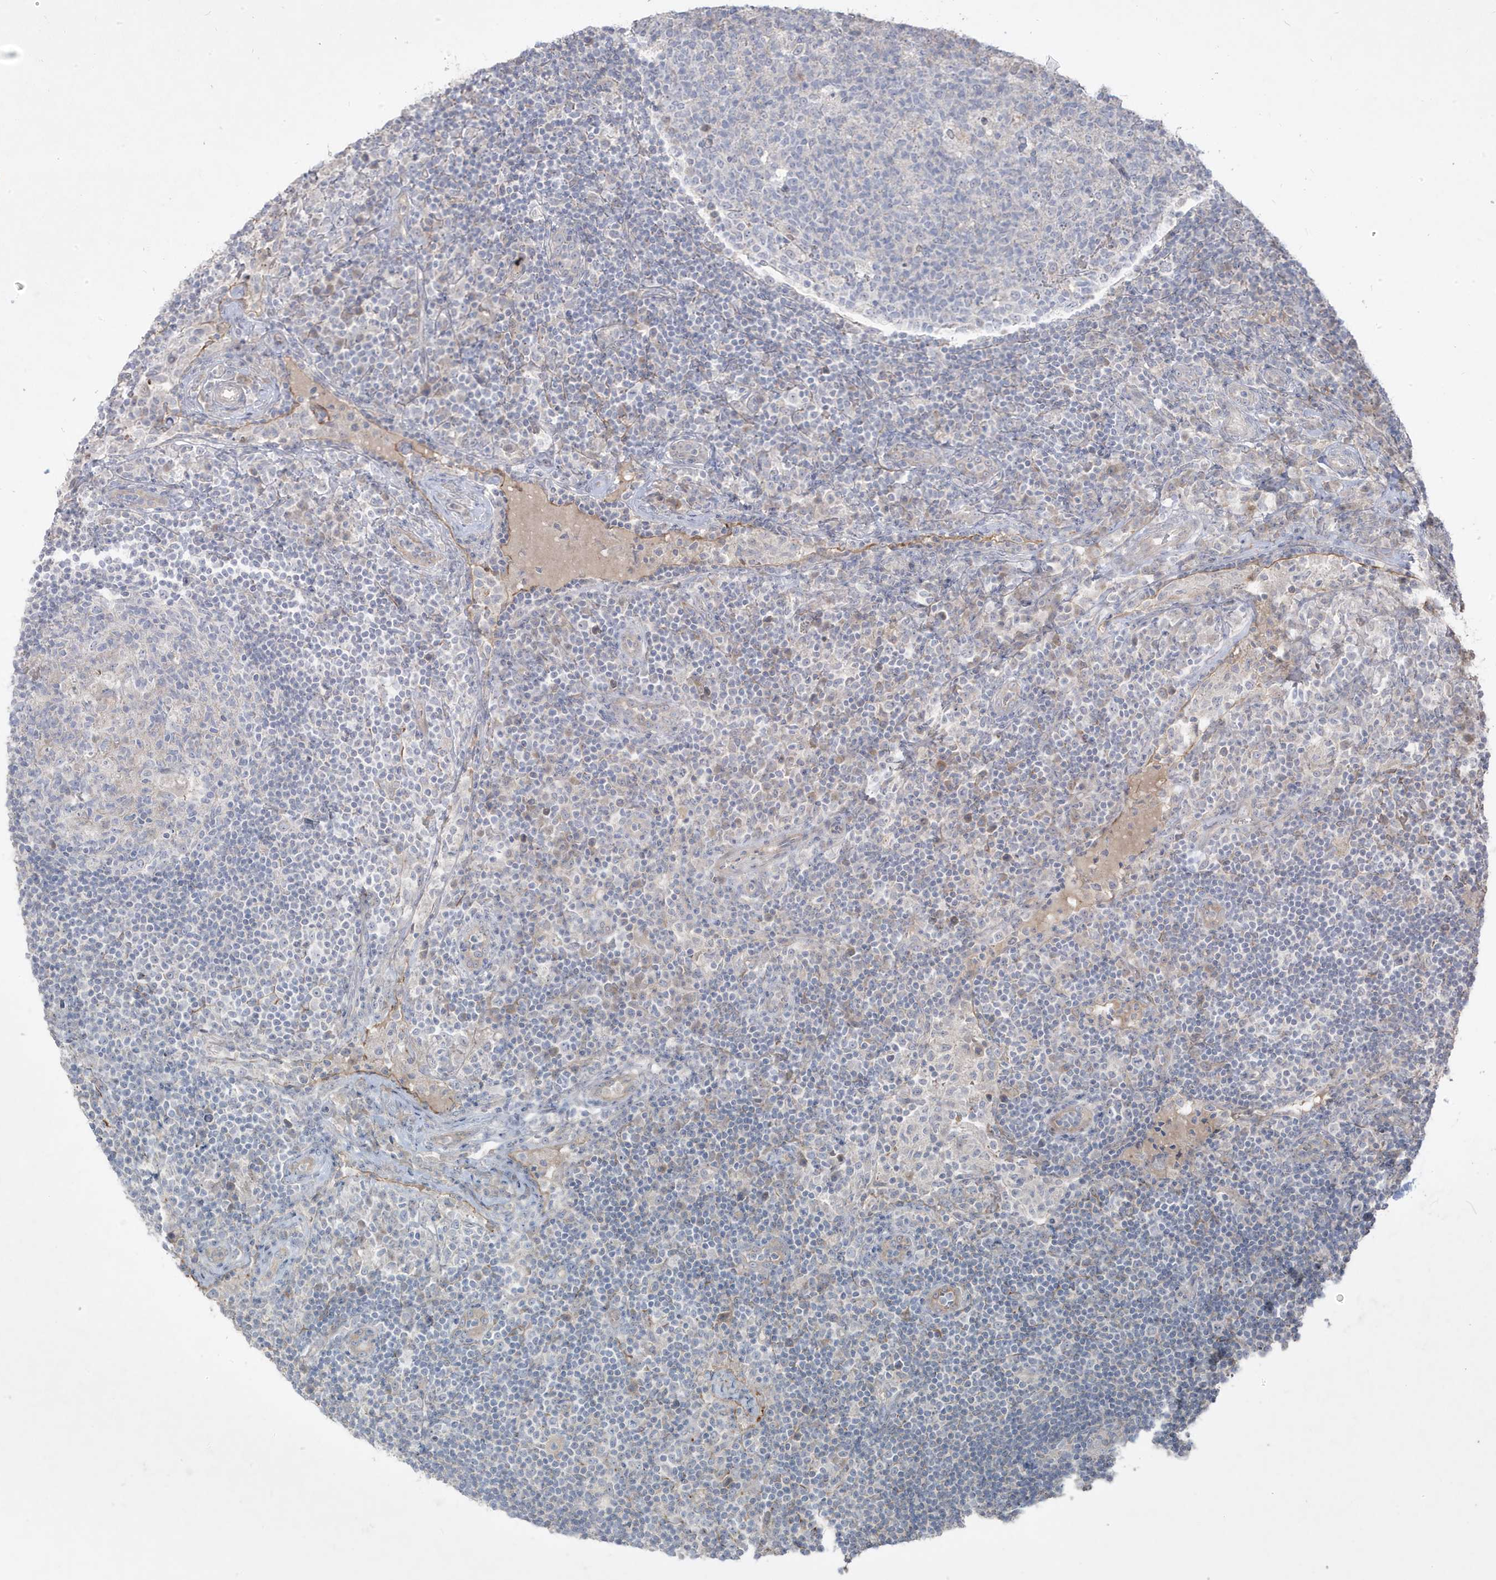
{"staining": {"intensity": "negative", "quantity": "none", "location": "none"}, "tissue": "lymph node", "cell_type": "Germinal center cells", "image_type": "normal", "snomed": [{"axis": "morphology", "description": "Normal tissue, NOS"}, {"axis": "topography", "description": "Lymph node"}], "caption": "DAB immunohistochemical staining of unremarkable human lymph node shows no significant staining in germinal center cells.", "gene": "RGL4", "patient": {"sex": "female", "age": 53}}